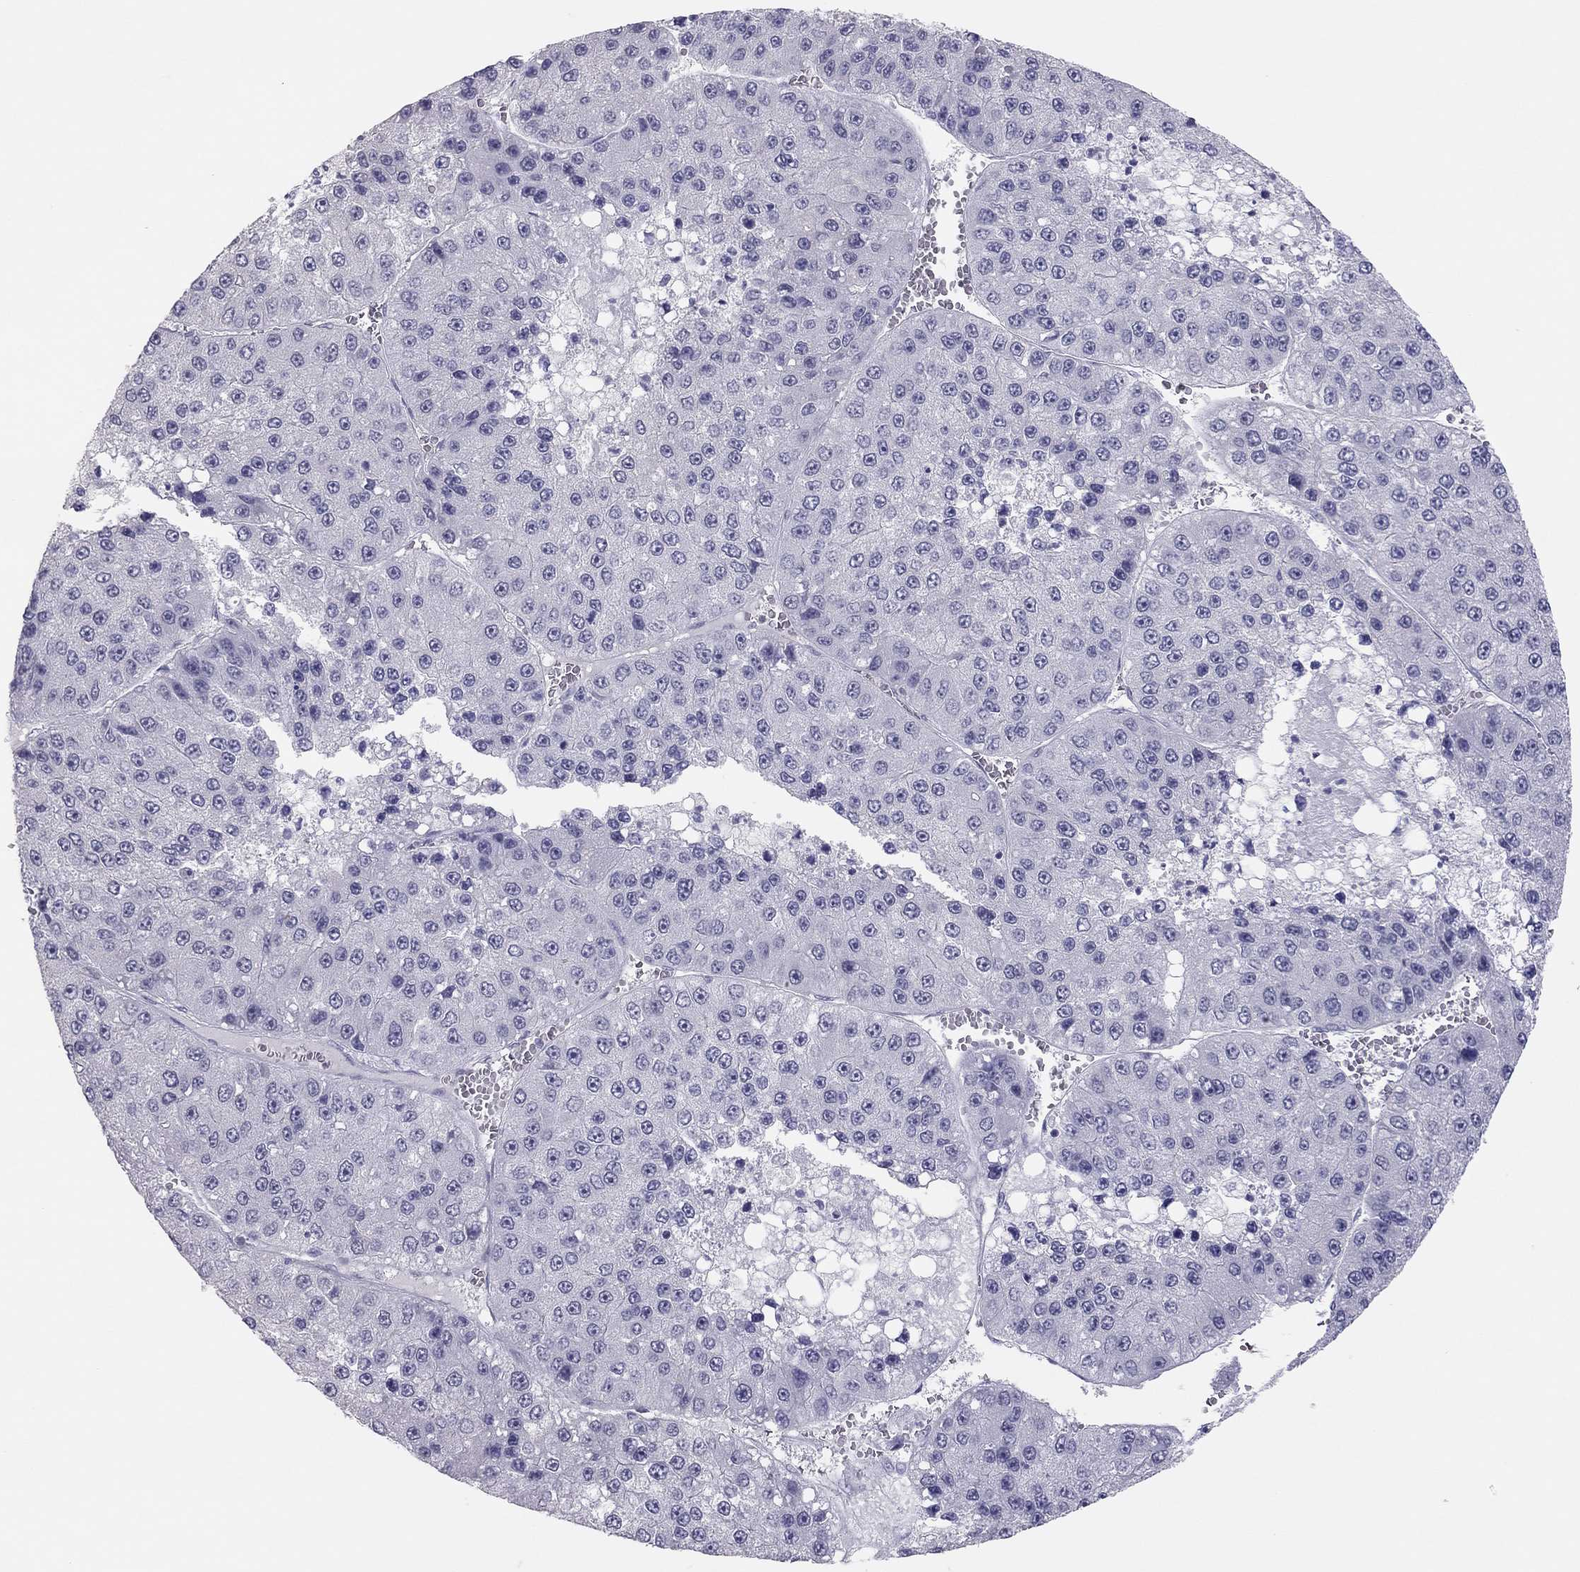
{"staining": {"intensity": "negative", "quantity": "none", "location": "none"}, "tissue": "liver cancer", "cell_type": "Tumor cells", "image_type": "cancer", "snomed": [{"axis": "morphology", "description": "Carcinoma, Hepatocellular, NOS"}, {"axis": "topography", "description": "Liver"}], "caption": "DAB immunohistochemical staining of human liver cancer exhibits no significant expression in tumor cells.", "gene": "ADORA2A", "patient": {"sex": "female", "age": 73}}